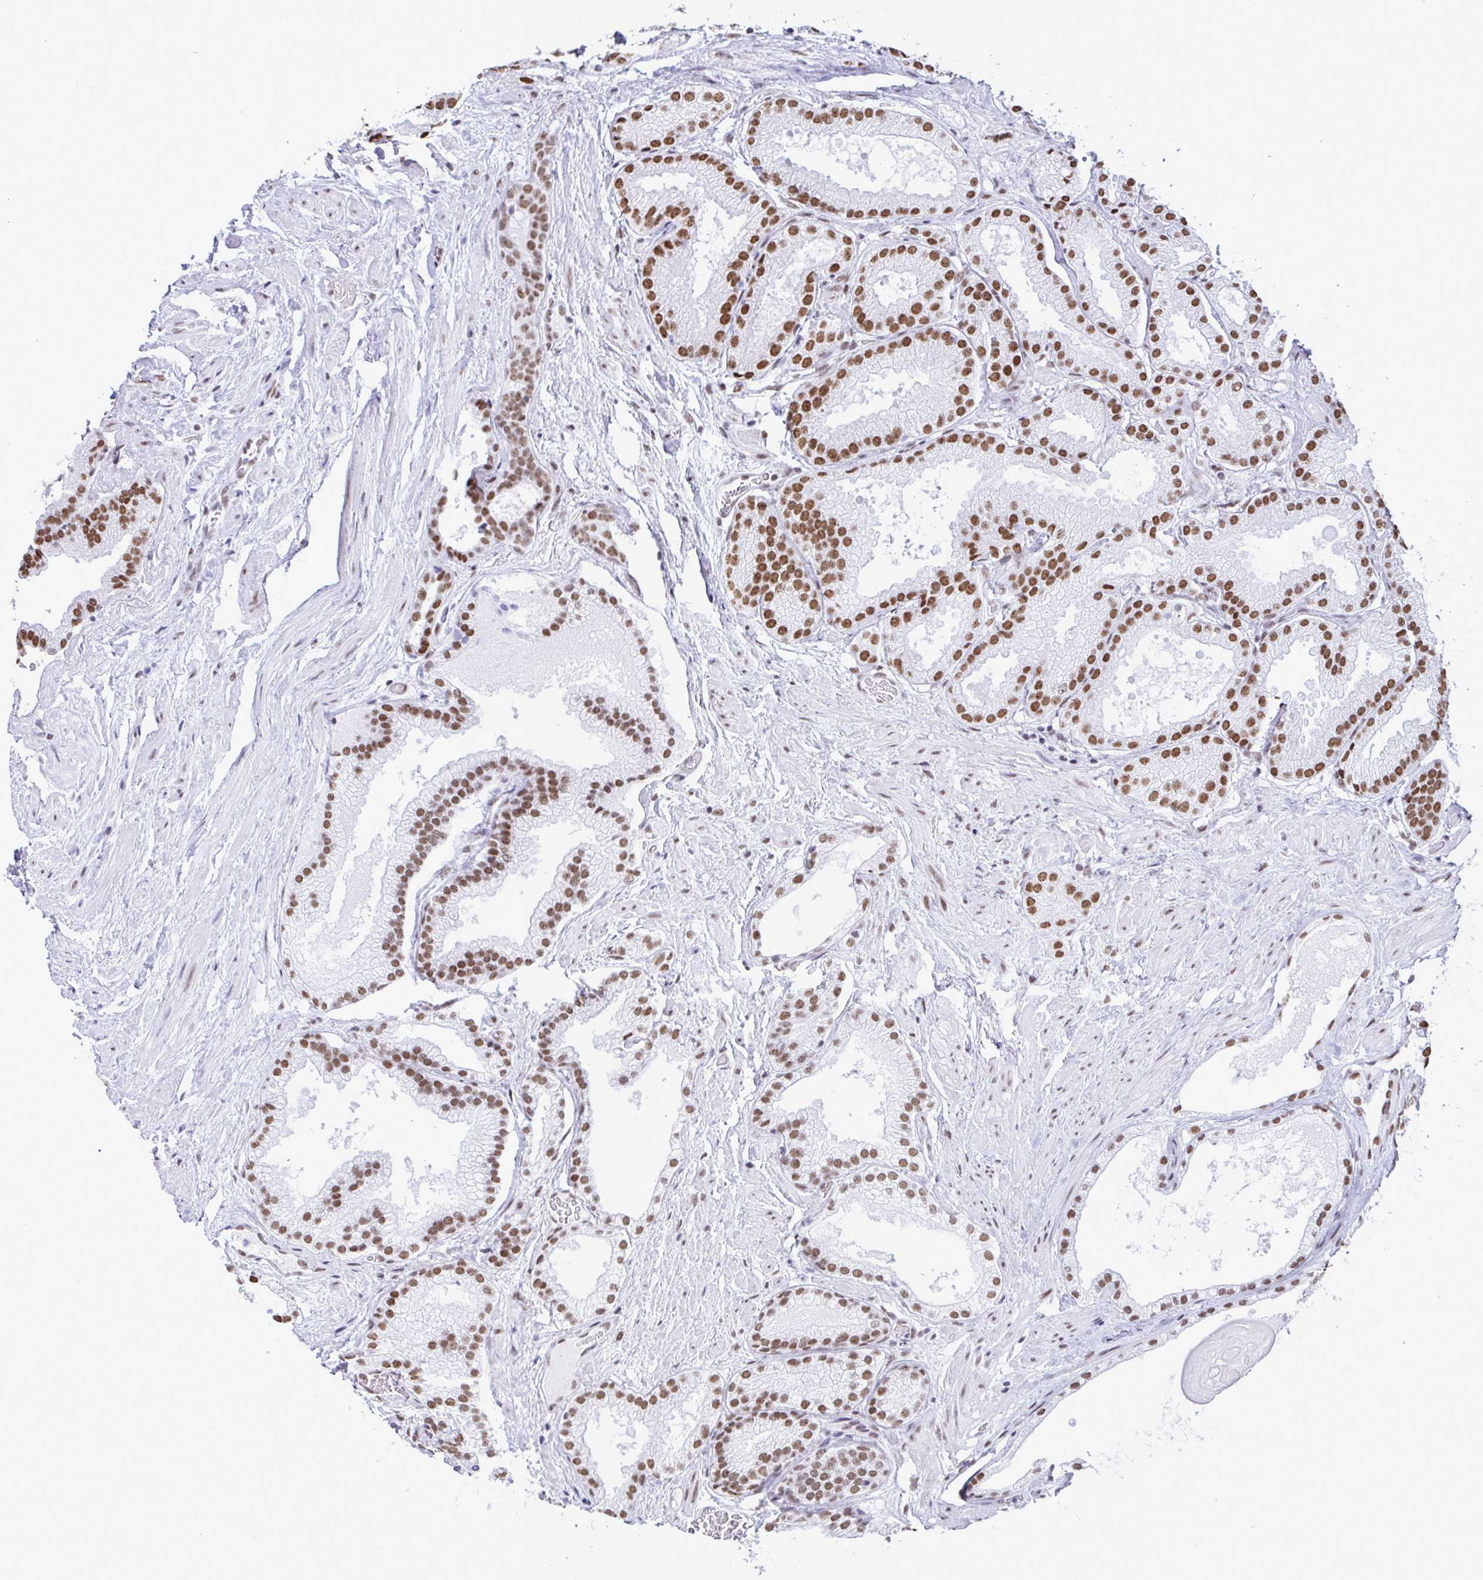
{"staining": {"intensity": "strong", "quantity": ">75%", "location": "nuclear"}, "tissue": "prostate cancer", "cell_type": "Tumor cells", "image_type": "cancer", "snomed": [{"axis": "morphology", "description": "Adenocarcinoma, High grade"}, {"axis": "topography", "description": "Prostate"}], "caption": "Prostate adenocarcinoma (high-grade) stained with a protein marker demonstrates strong staining in tumor cells.", "gene": "DDX52", "patient": {"sex": "male", "age": 68}}